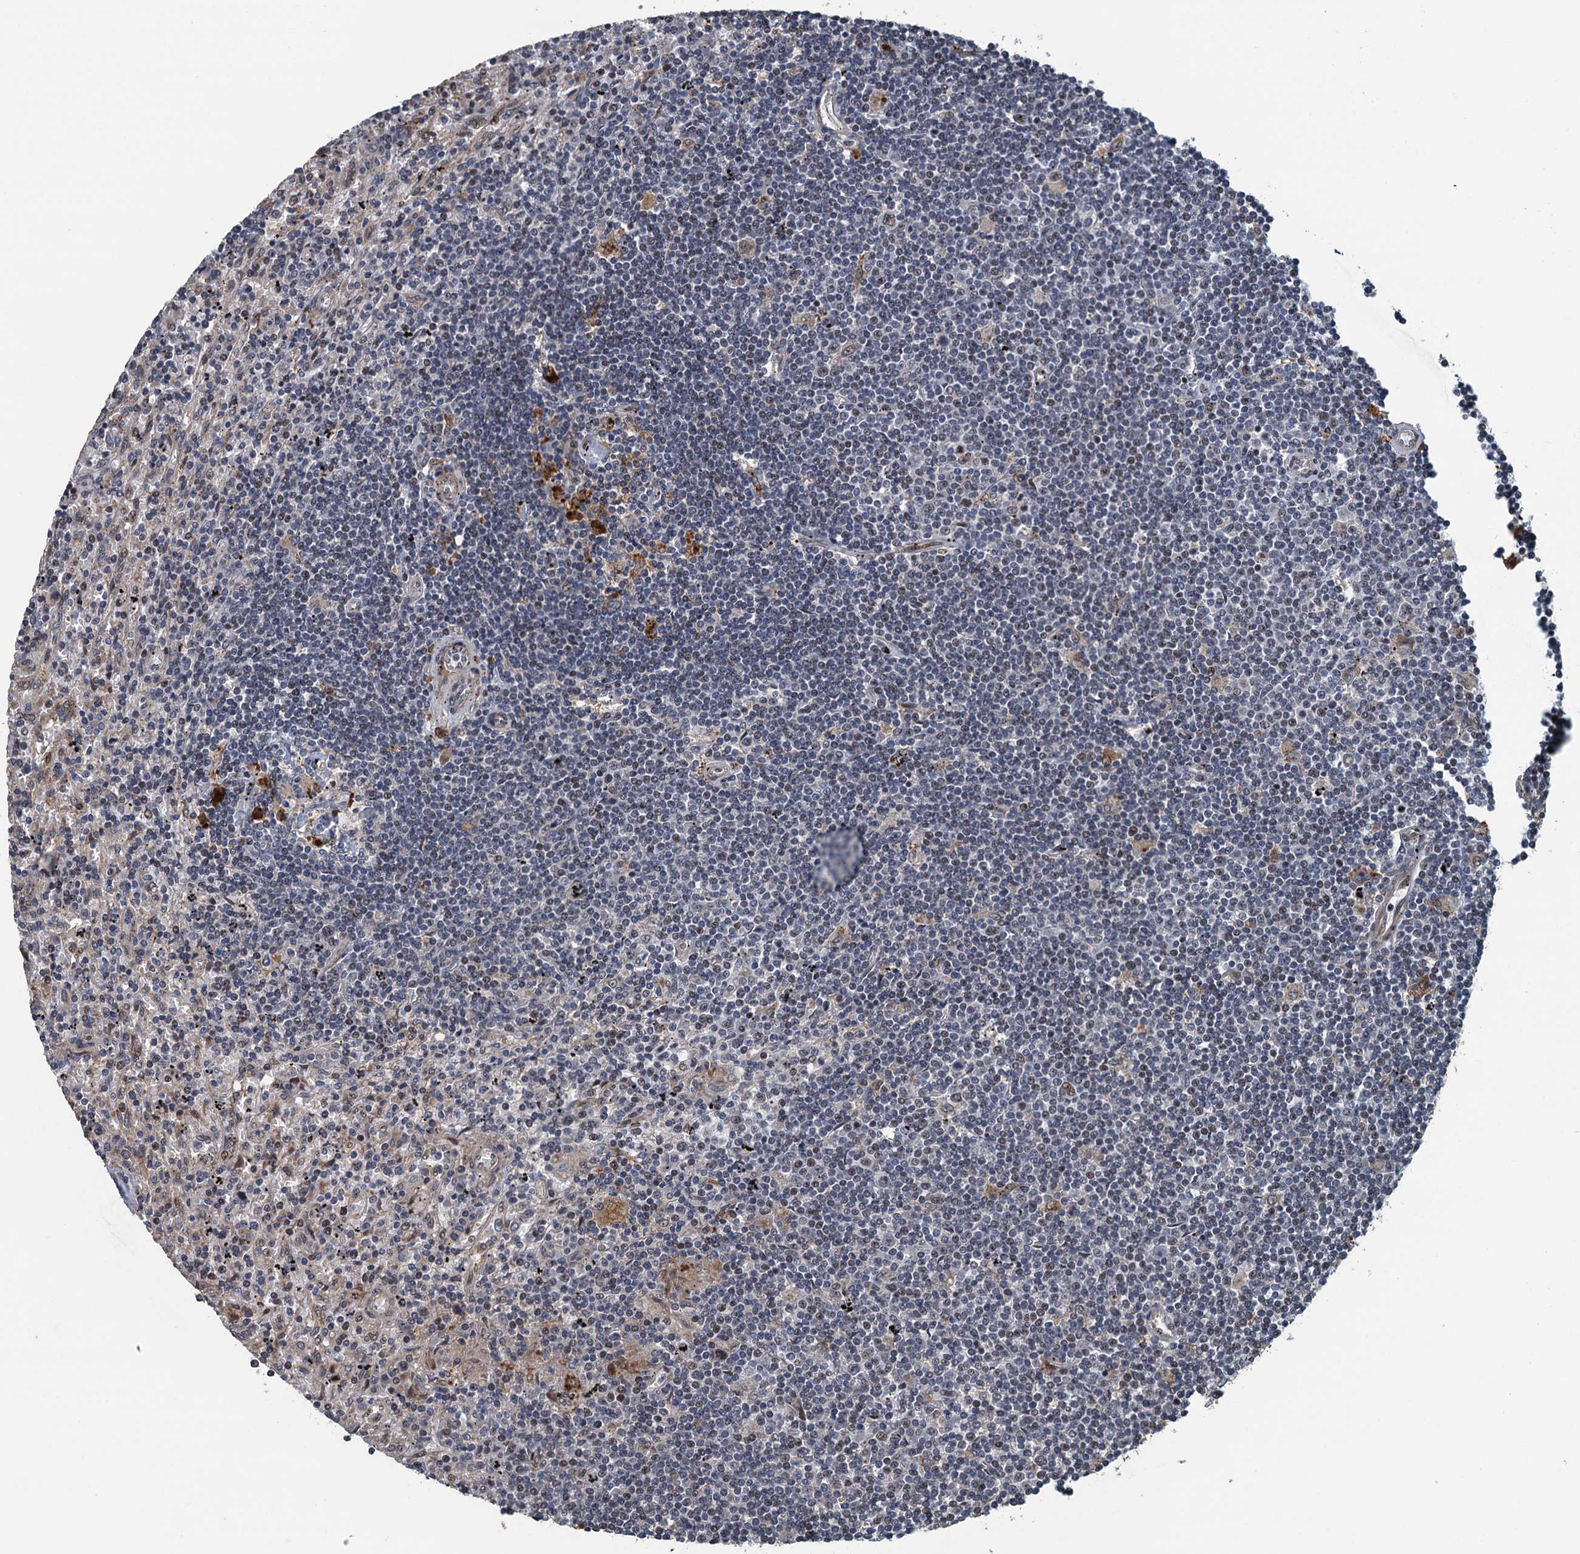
{"staining": {"intensity": "weak", "quantity": "<25%", "location": "nuclear"}, "tissue": "lymphoma", "cell_type": "Tumor cells", "image_type": "cancer", "snomed": [{"axis": "morphology", "description": "Malignant lymphoma, non-Hodgkin's type, Low grade"}, {"axis": "topography", "description": "Spleen"}], "caption": "The histopathology image exhibits no significant expression in tumor cells of low-grade malignant lymphoma, non-Hodgkin's type. The staining is performed using DAB (3,3'-diaminobenzidine) brown chromogen with nuclei counter-stained in using hematoxylin.", "gene": "AGRN", "patient": {"sex": "male", "age": 76}}